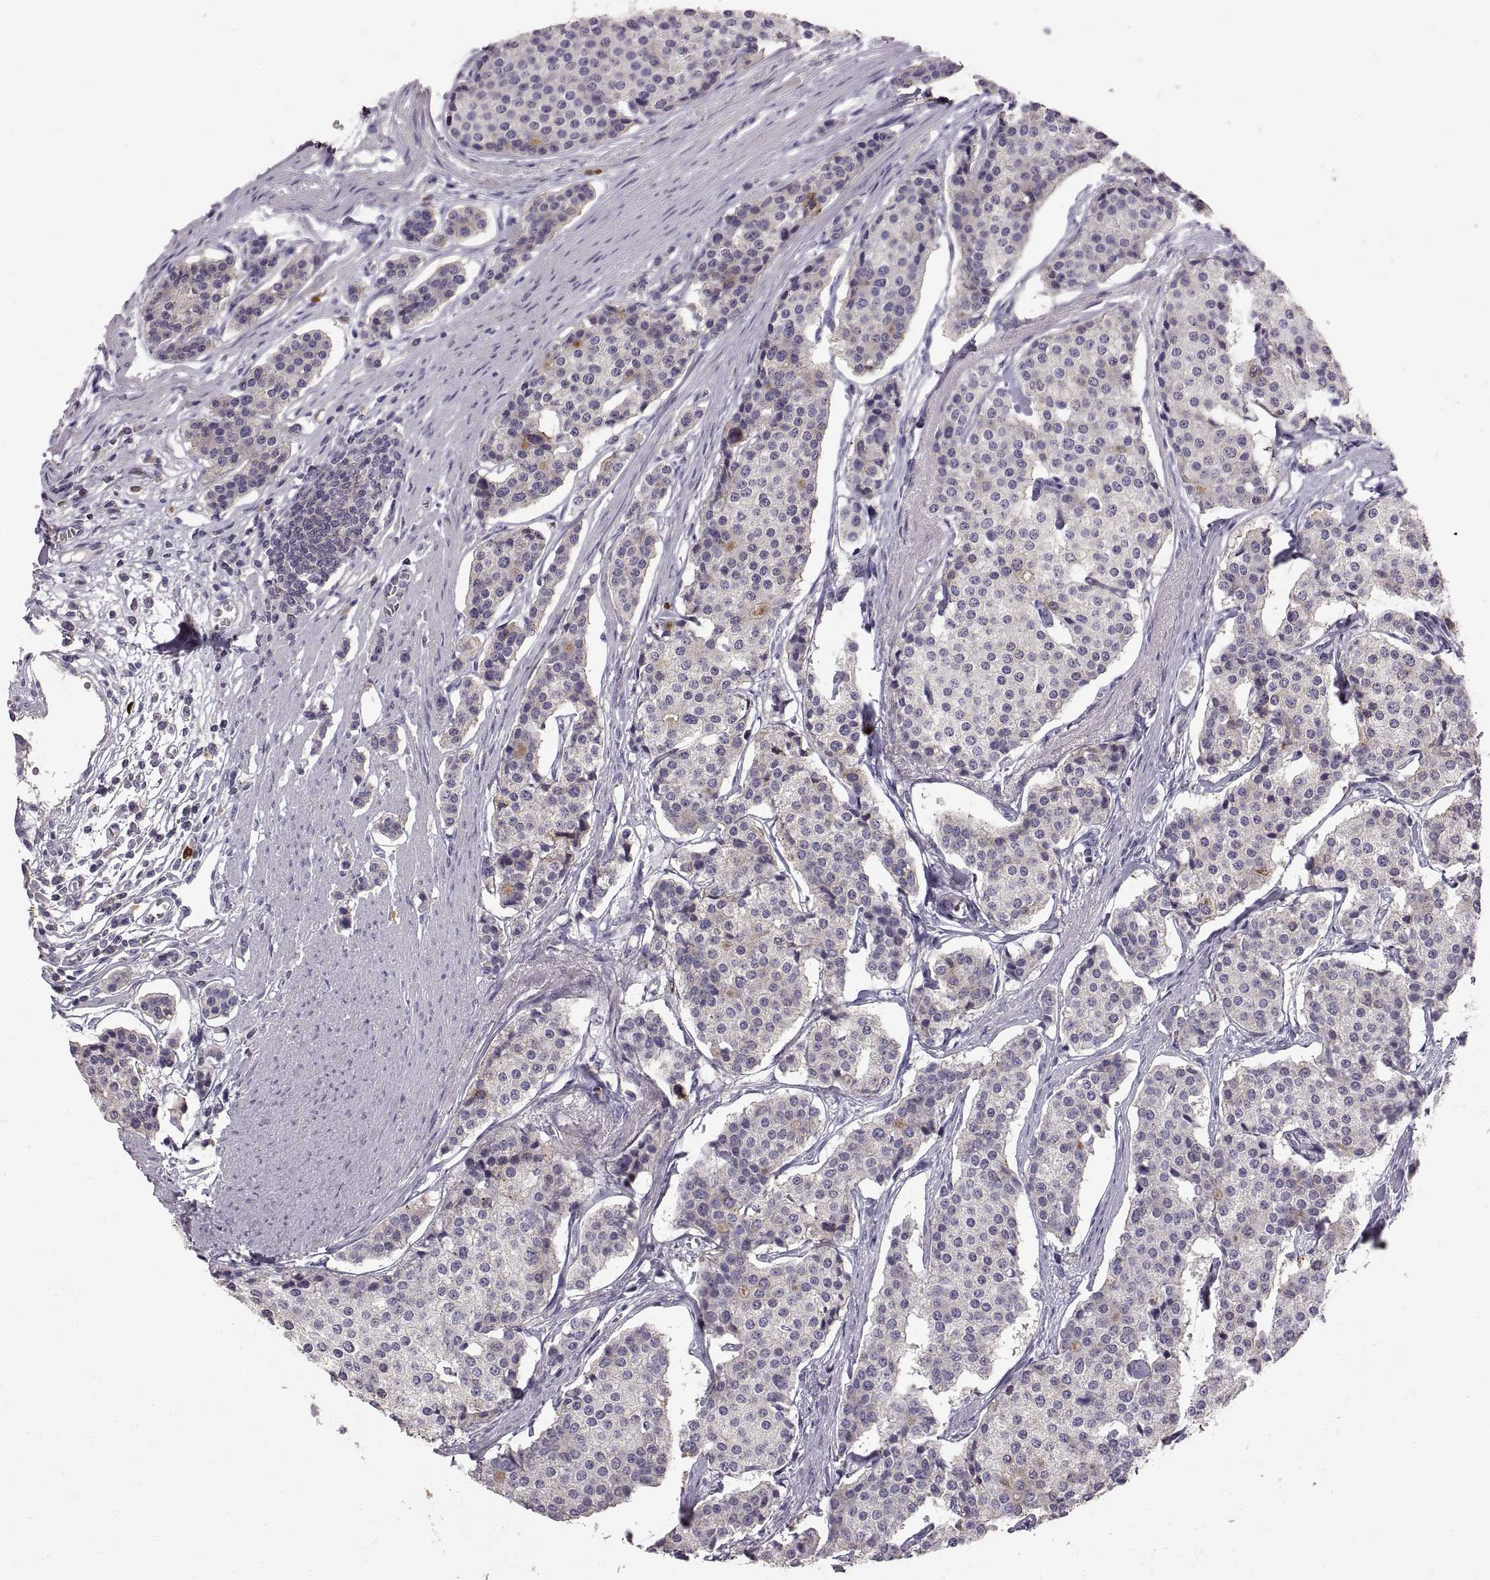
{"staining": {"intensity": "weak", "quantity": "<25%", "location": "cytoplasmic/membranous"}, "tissue": "carcinoid", "cell_type": "Tumor cells", "image_type": "cancer", "snomed": [{"axis": "morphology", "description": "Carcinoid, malignant, NOS"}, {"axis": "topography", "description": "Small intestine"}], "caption": "This is a micrograph of immunohistochemistry staining of carcinoid (malignant), which shows no staining in tumor cells.", "gene": "WFDC8", "patient": {"sex": "female", "age": 65}}